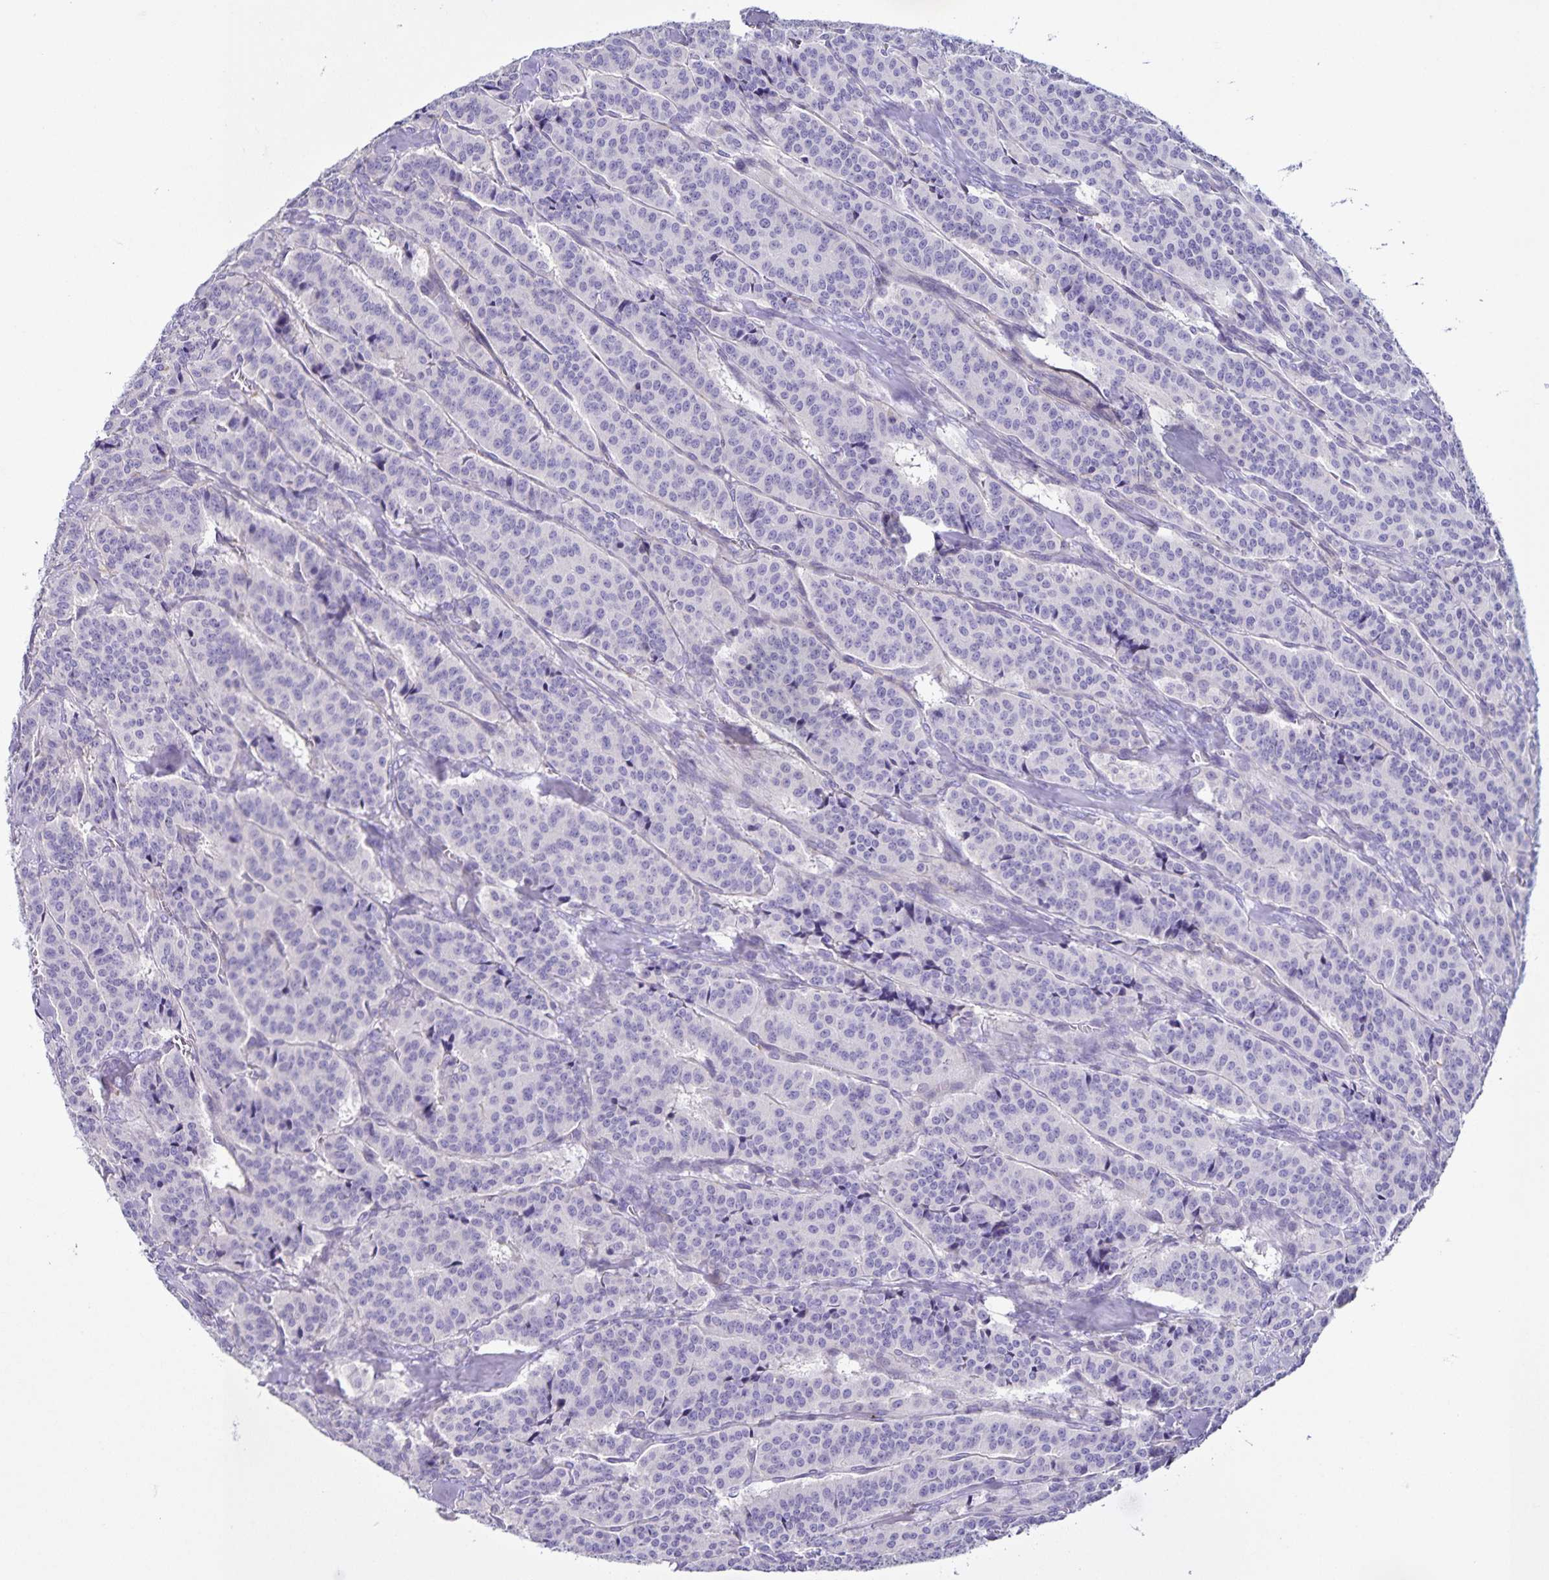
{"staining": {"intensity": "negative", "quantity": "none", "location": "none"}, "tissue": "carcinoid", "cell_type": "Tumor cells", "image_type": "cancer", "snomed": [{"axis": "morphology", "description": "Normal tissue, NOS"}, {"axis": "morphology", "description": "Carcinoid, malignant, NOS"}, {"axis": "topography", "description": "Lung"}], "caption": "The immunohistochemistry (IHC) photomicrograph has no significant positivity in tumor cells of carcinoid (malignant) tissue.", "gene": "BOLL", "patient": {"sex": "female", "age": 46}}